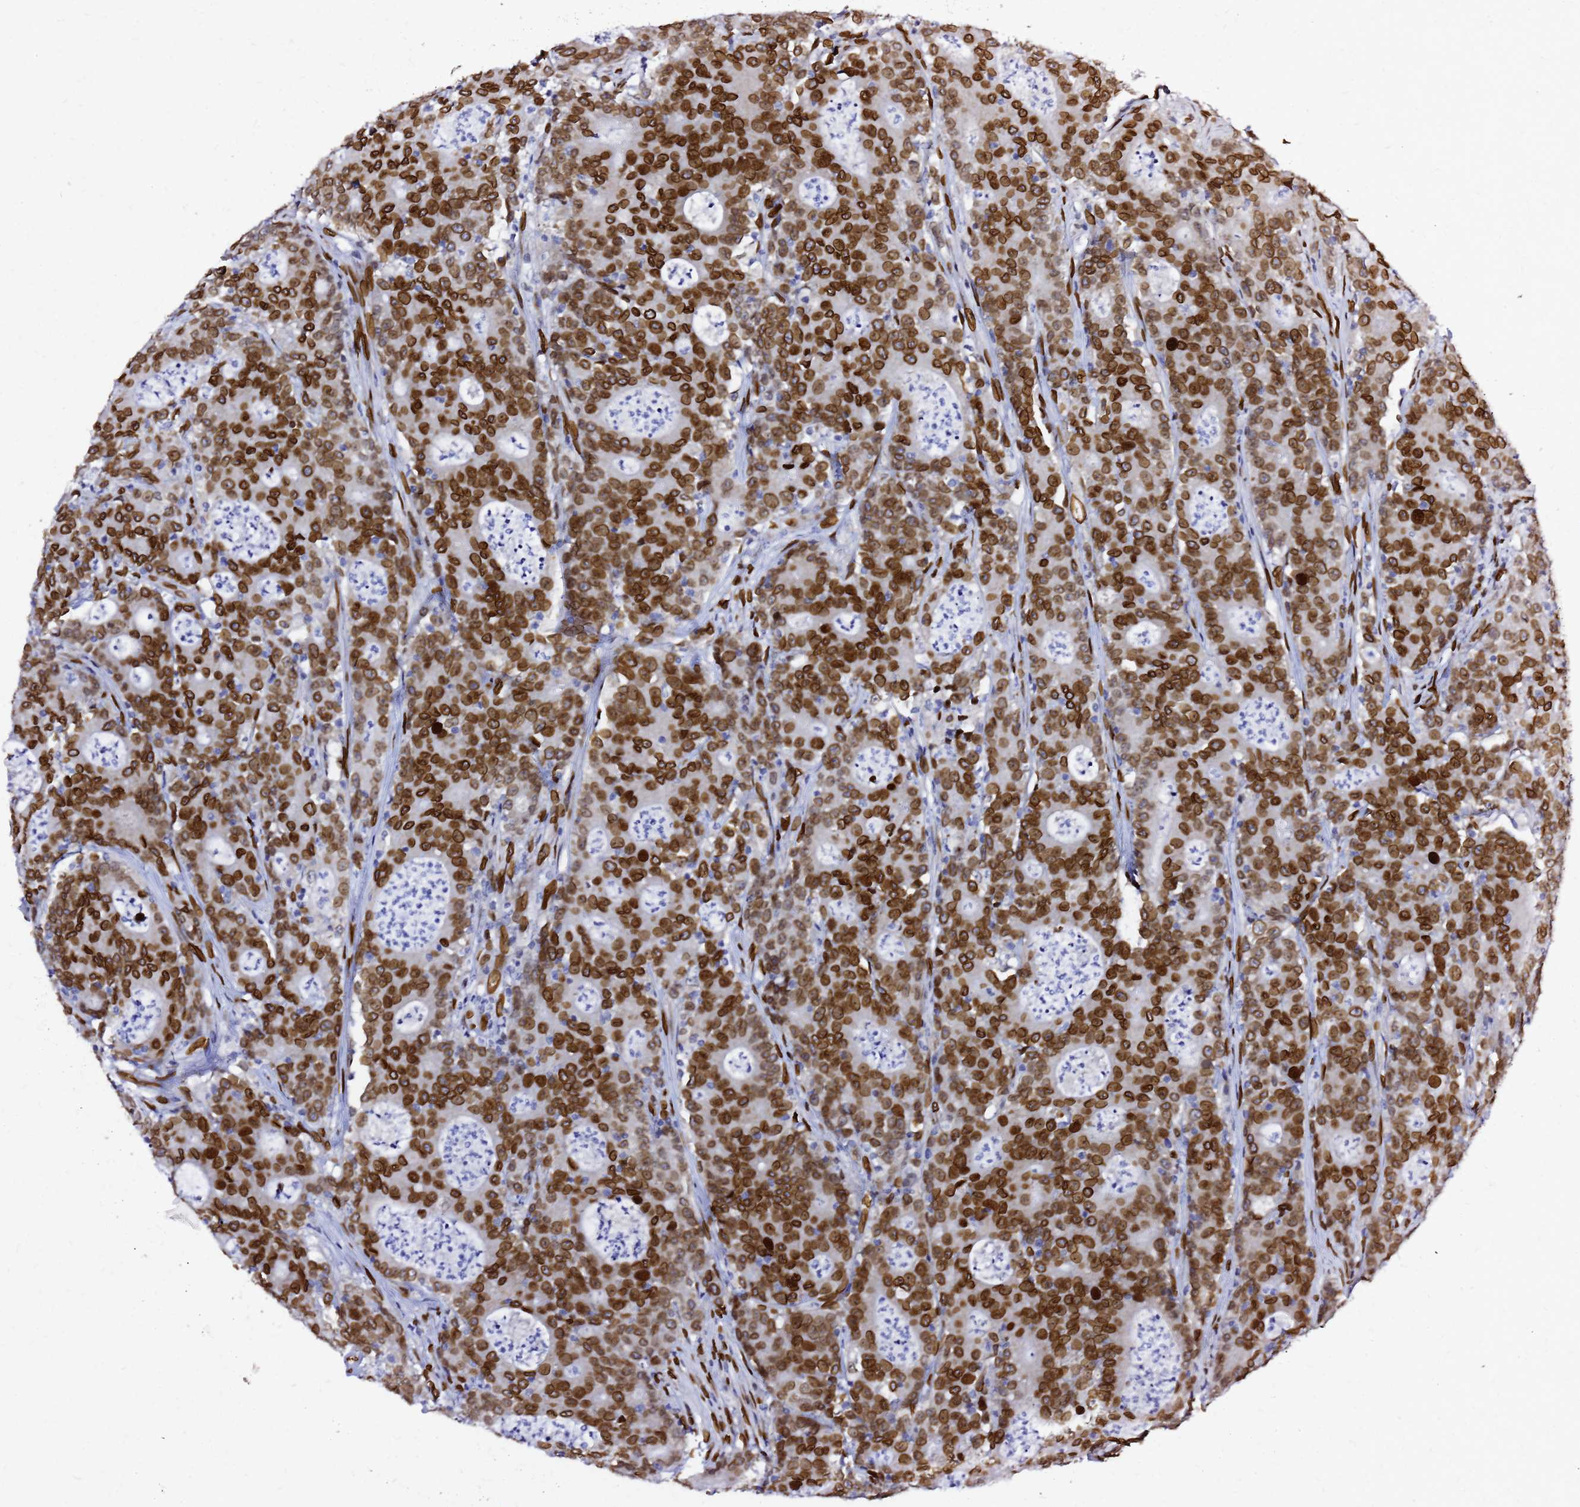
{"staining": {"intensity": "strong", "quantity": ">75%", "location": "cytoplasmic/membranous,nuclear"}, "tissue": "colorectal cancer", "cell_type": "Tumor cells", "image_type": "cancer", "snomed": [{"axis": "morphology", "description": "Adenocarcinoma, NOS"}, {"axis": "topography", "description": "Colon"}], "caption": "This image demonstrates adenocarcinoma (colorectal) stained with IHC to label a protein in brown. The cytoplasmic/membranous and nuclear of tumor cells show strong positivity for the protein. Nuclei are counter-stained blue.", "gene": "C6orf141", "patient": {"sex": "male", "age": 83}}